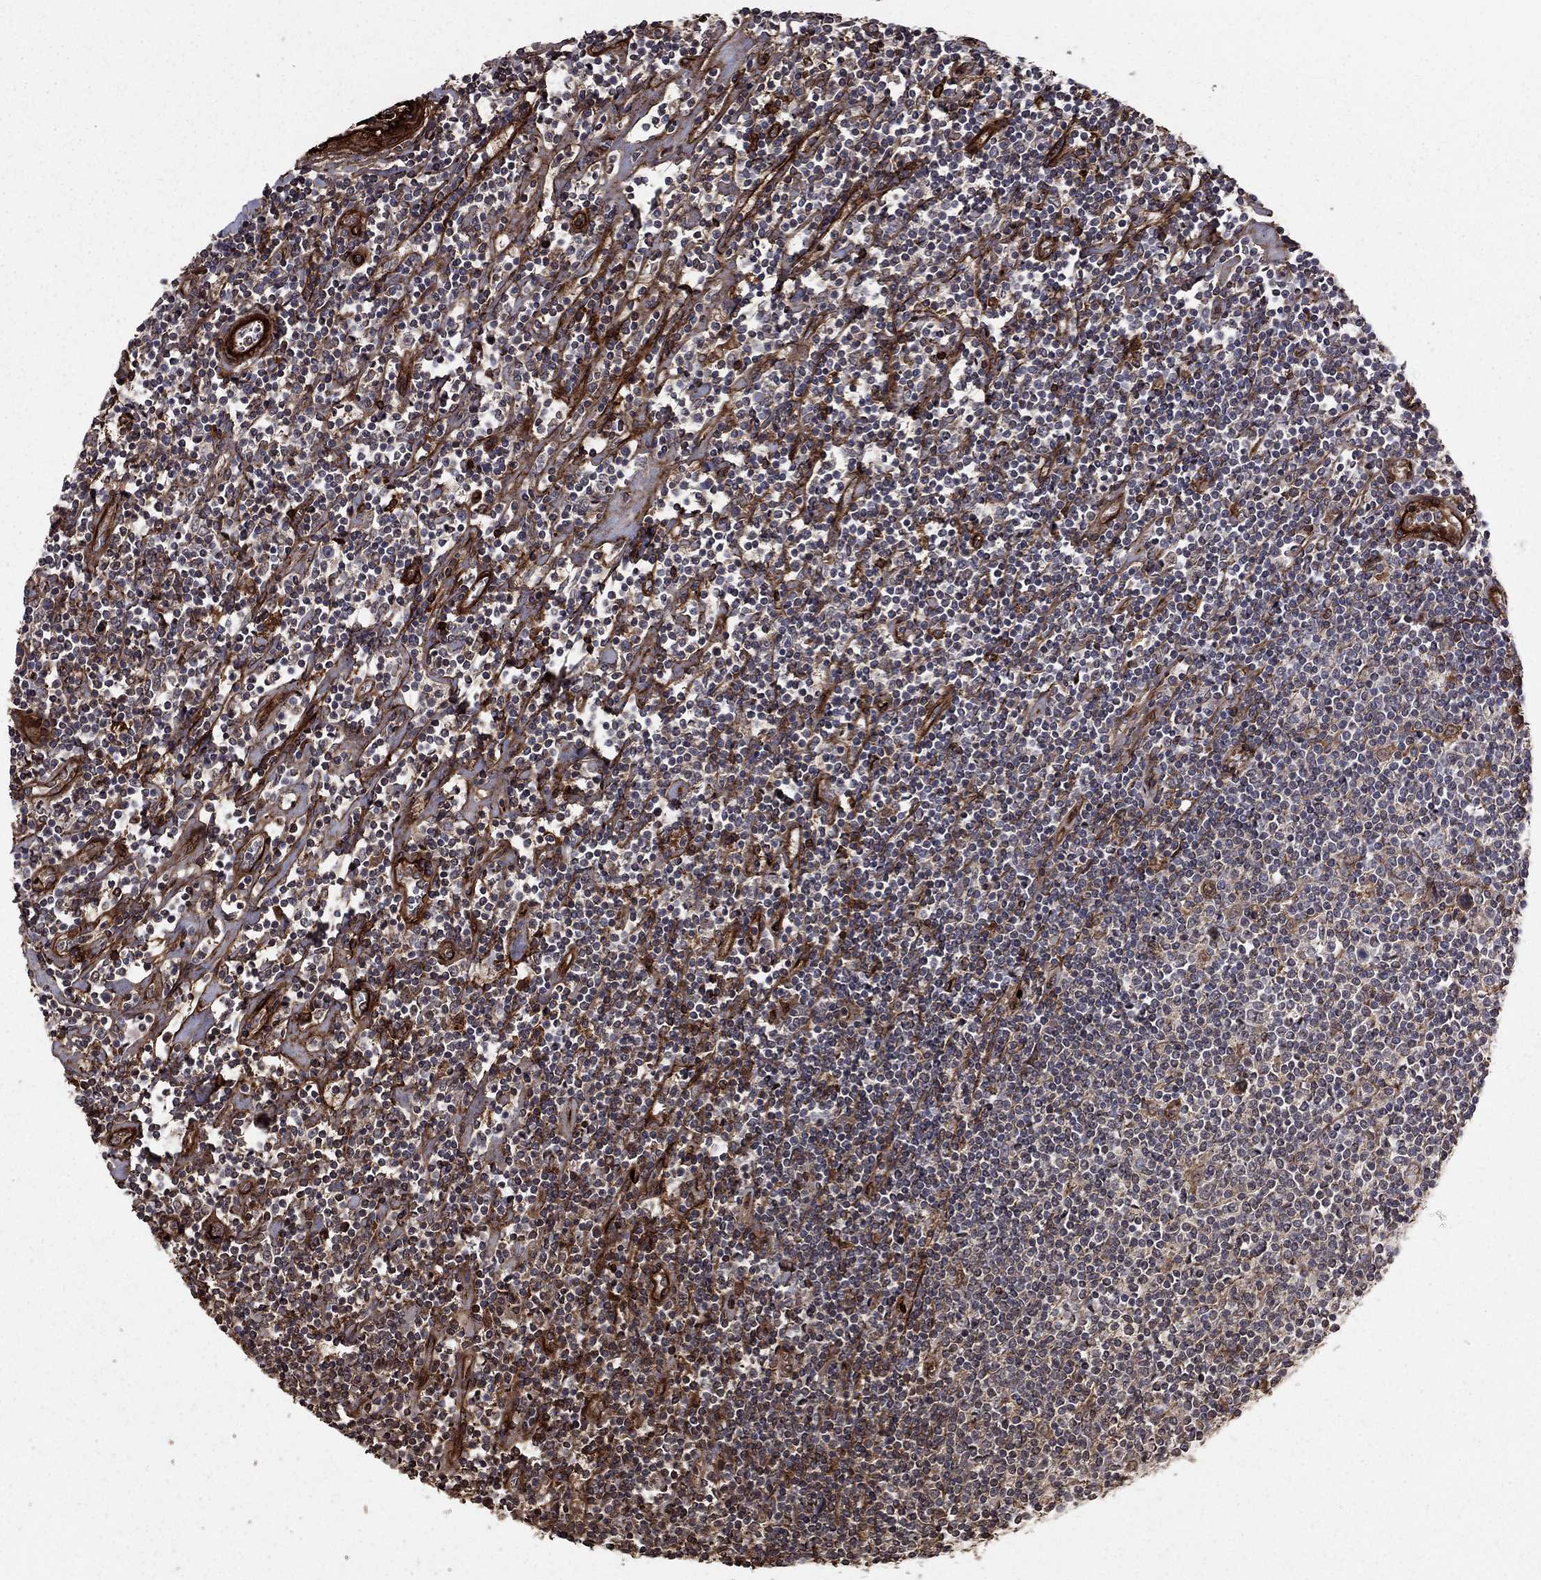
{"staining": {"intensity": "negative", "quantity": "none", "location": "none"}, "tissue": "lymphoma", "cell_type": "Tumor cells", "image_type": "cancer", "snomed": [{"axis": "morphology", "description": "Hodgkin's disease, NOS"}, {"axis": "topography", "description": "Lymph node"}], "caption": "There is no significant staining in tumor cells of Hodgkin's disease.", "gene": "COL18A1", "patient": {"sex": "male", "age": 40}}